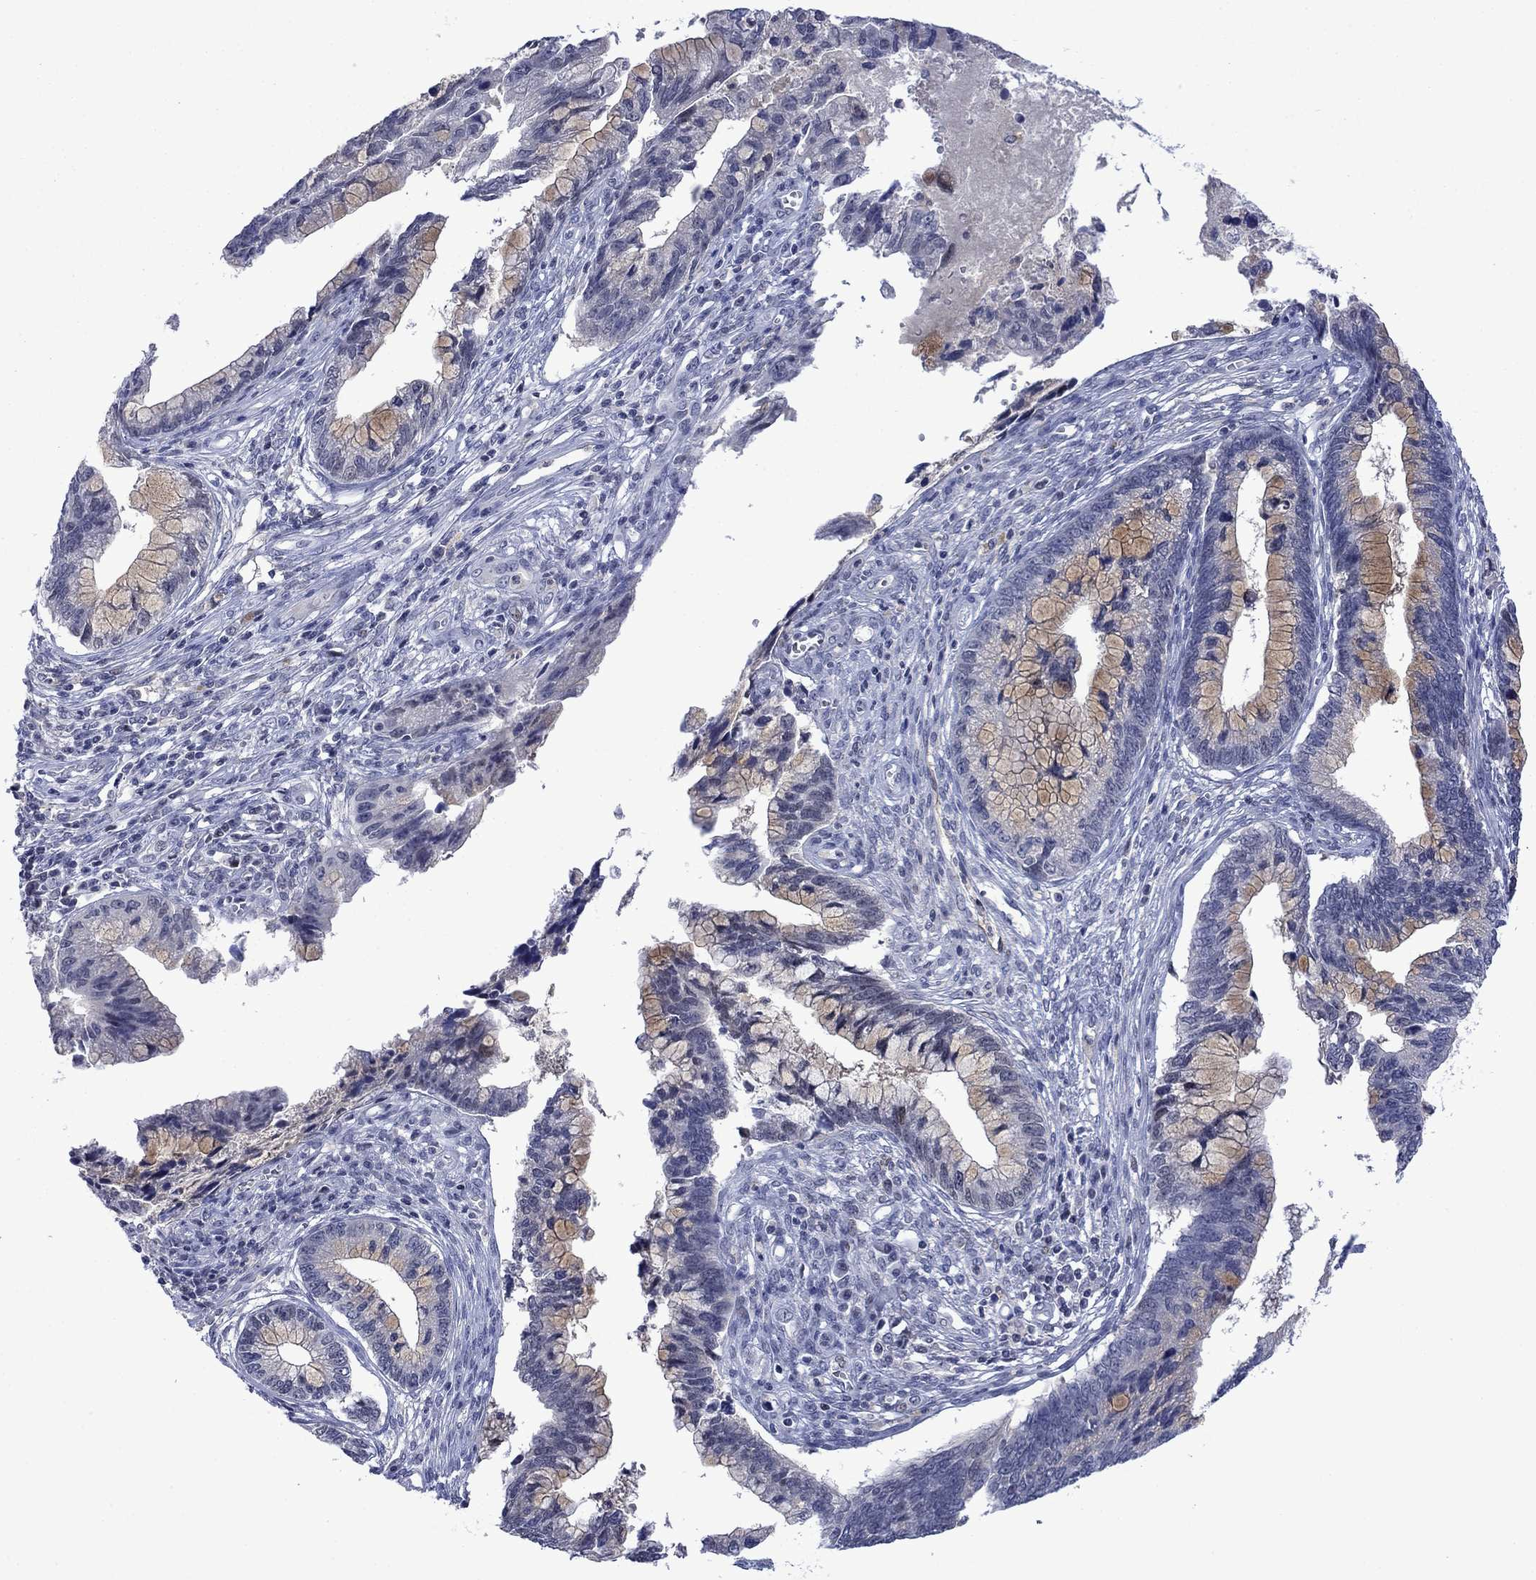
{"staining": {"intensity": "moderate", "quantity": "25%-75%", "location": "cytoplasmic/membranous"}, "tissue": "cervical cancer", "cell_type": "Tumor cells", "image_type": "cancer", "snomed": [{"axis": "morphology", "description": "Adenocarcinoma, NOS"}, {"axis": "topography", "description": "Cervix"}], "caption": "Immunohistochemistry micrograph of cervical cancer (adenocarcinoma) stained for a protein (brown), which demonstrates medium levels of moderate cytoplasmic/membranous expression in about 25%-75% of tumor cells.", "gene": "AGL", "patient": {"sex": "female", "age": 44}}